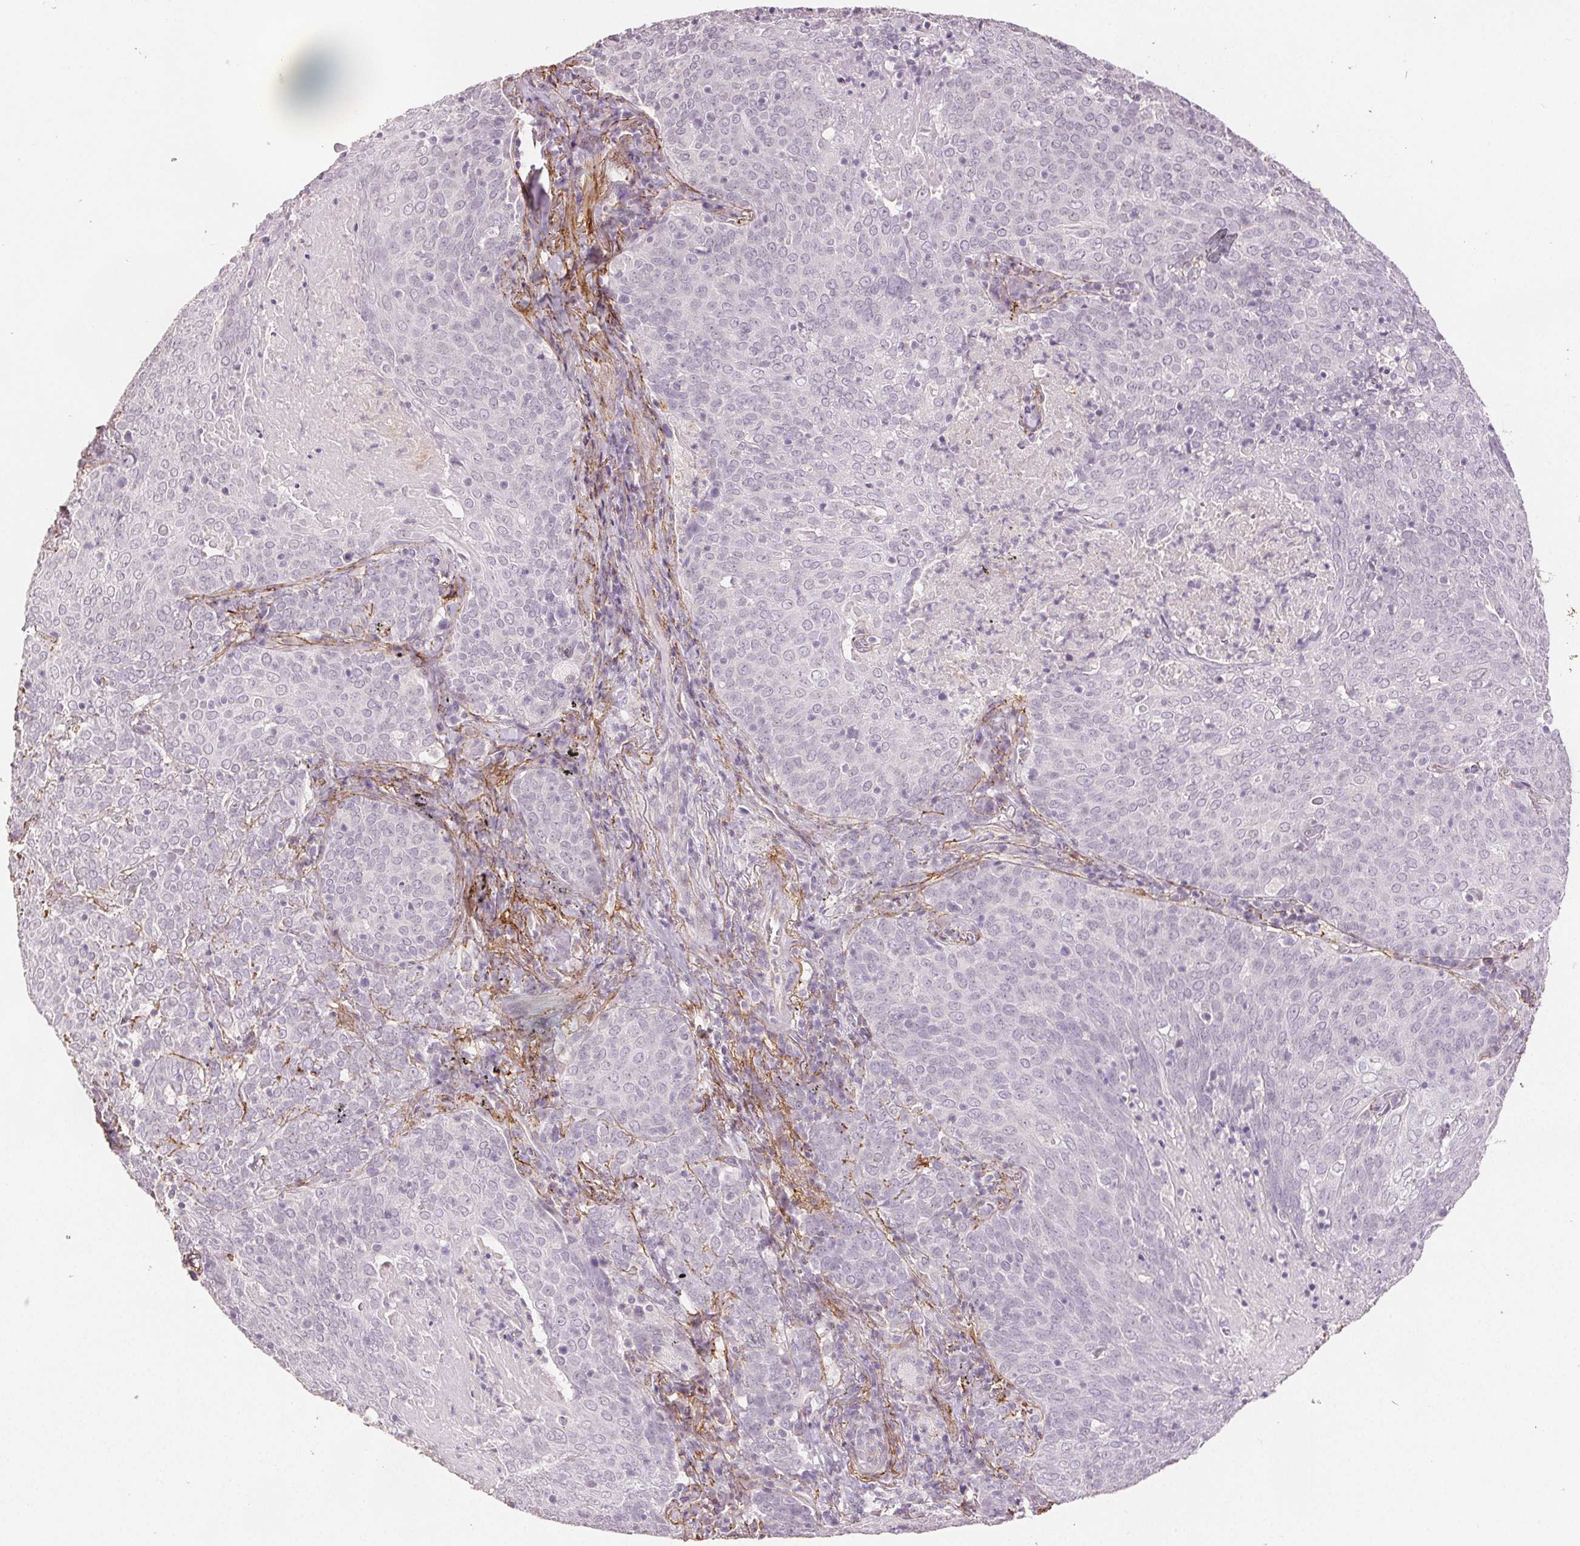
{"staining": {"intensity": "negative", "quantity": "none", "location": "none"}, "tissue": "lung cancer", "cell_type": "Tumor cells", "image_type": "cancer", "snomed": [{"axis": "morphology", "description": "Squamous cell carcinoma, NOS"}, {"axis": "topography", "description": "Lung"}], "caption": "Lung cancer (squamous cell carcinoma) was stained to show a protein in brown. There is no significant staining in tumor cells.", "gene": "FBN1", "patient": {"sex": "male", "age": 82}}